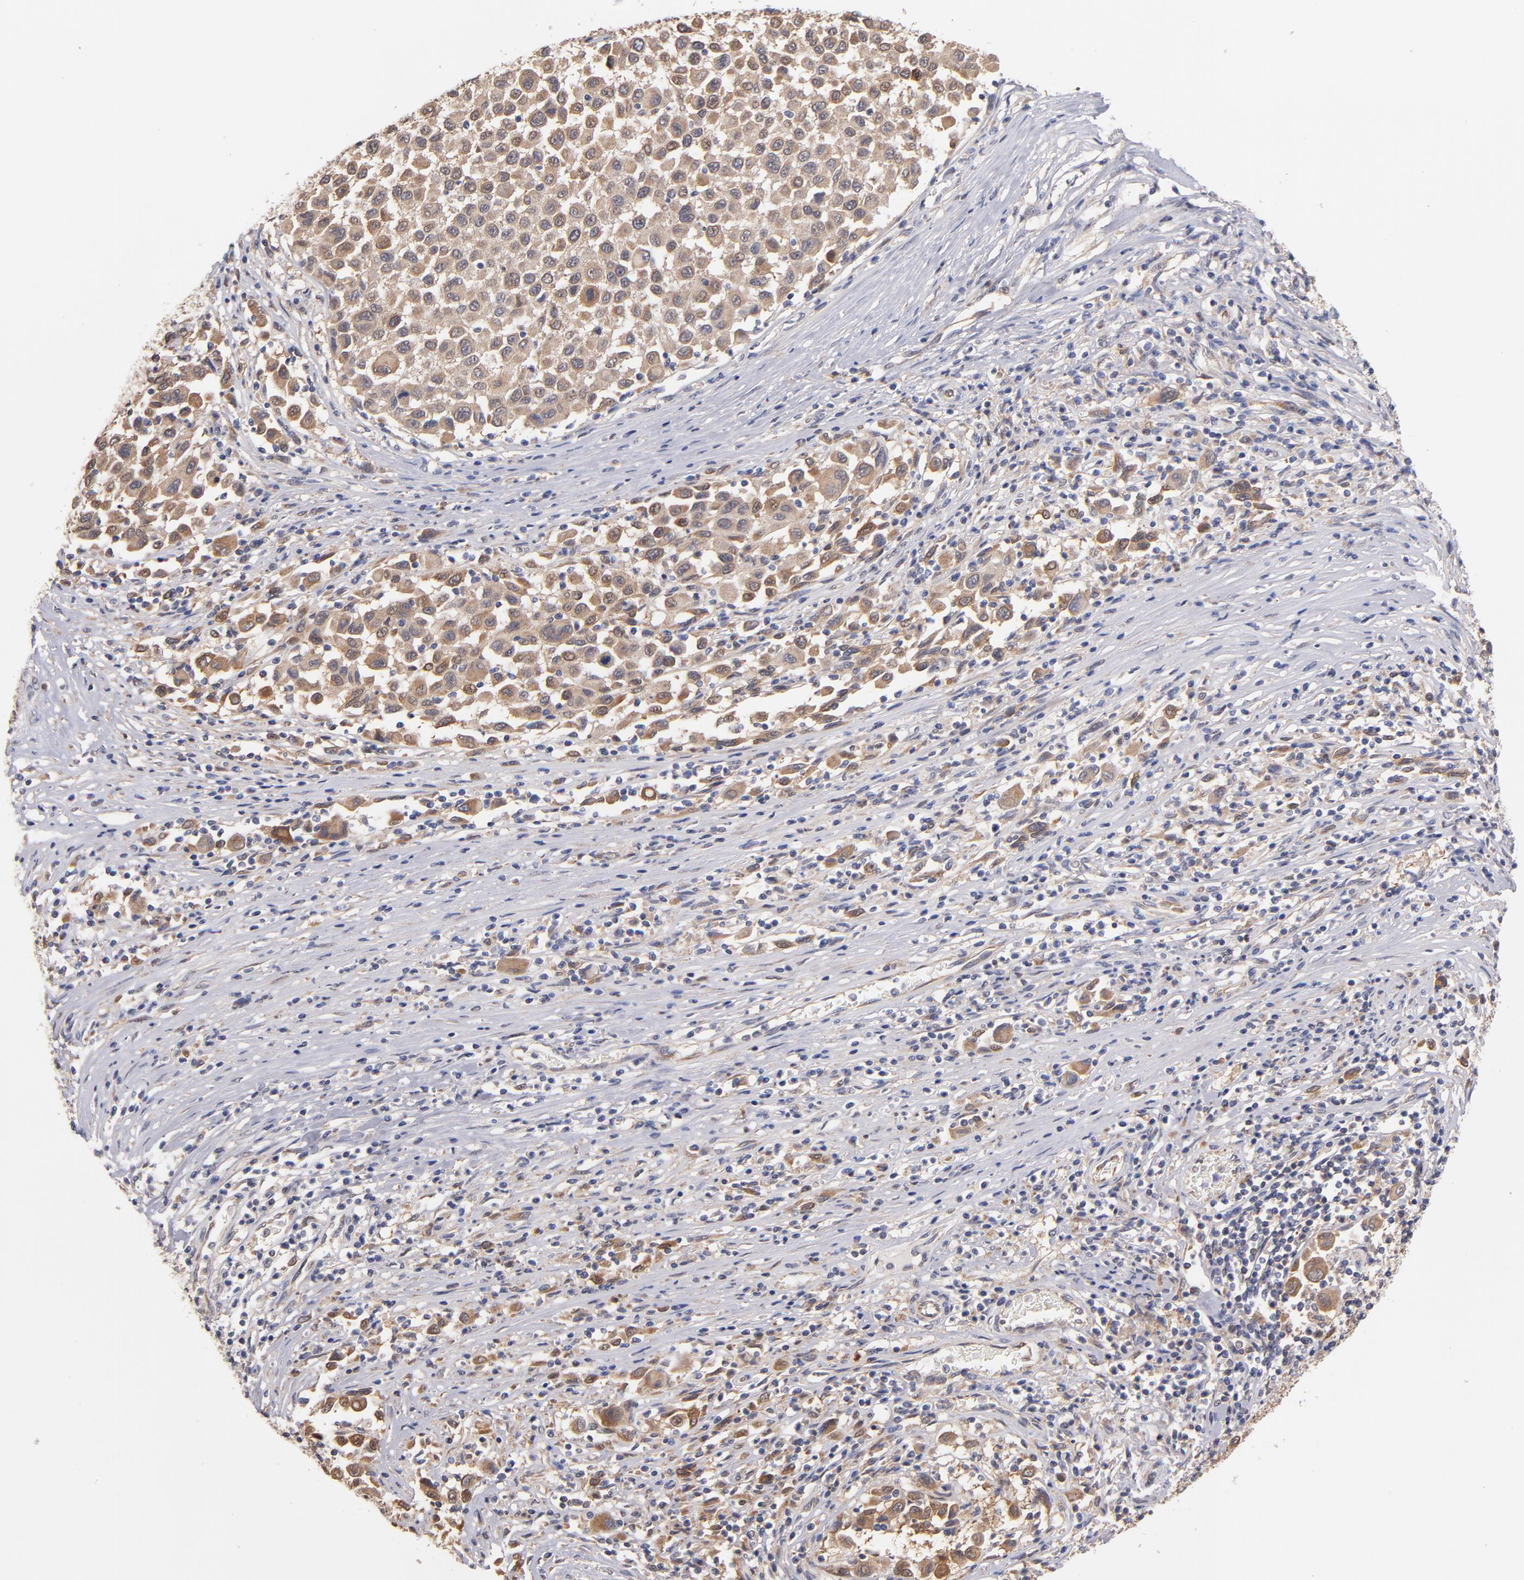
{"staining": {"intensity": "moderate", "quantity": ">75%", "location": "cytoplasmic/membranous"}, "tissue": "melanoma", "cell_type": "Tumor cells", "image_type": "cancer", "snomed": [{"axis": "morphology", "description": "Malignant melanoma, Metastatic site"}, {"axis": "topography", "description": "Lymph node"}], "caption": "The photomicrograph shows staining of melanoma, revealing moderate cytoplasmic/membranous protein staining (brown color) within tumor cells. (IHC, brightfield microscopy, high magnification).", "gene": "GMFG", "patient": {"sex": "male", "age": 61}}